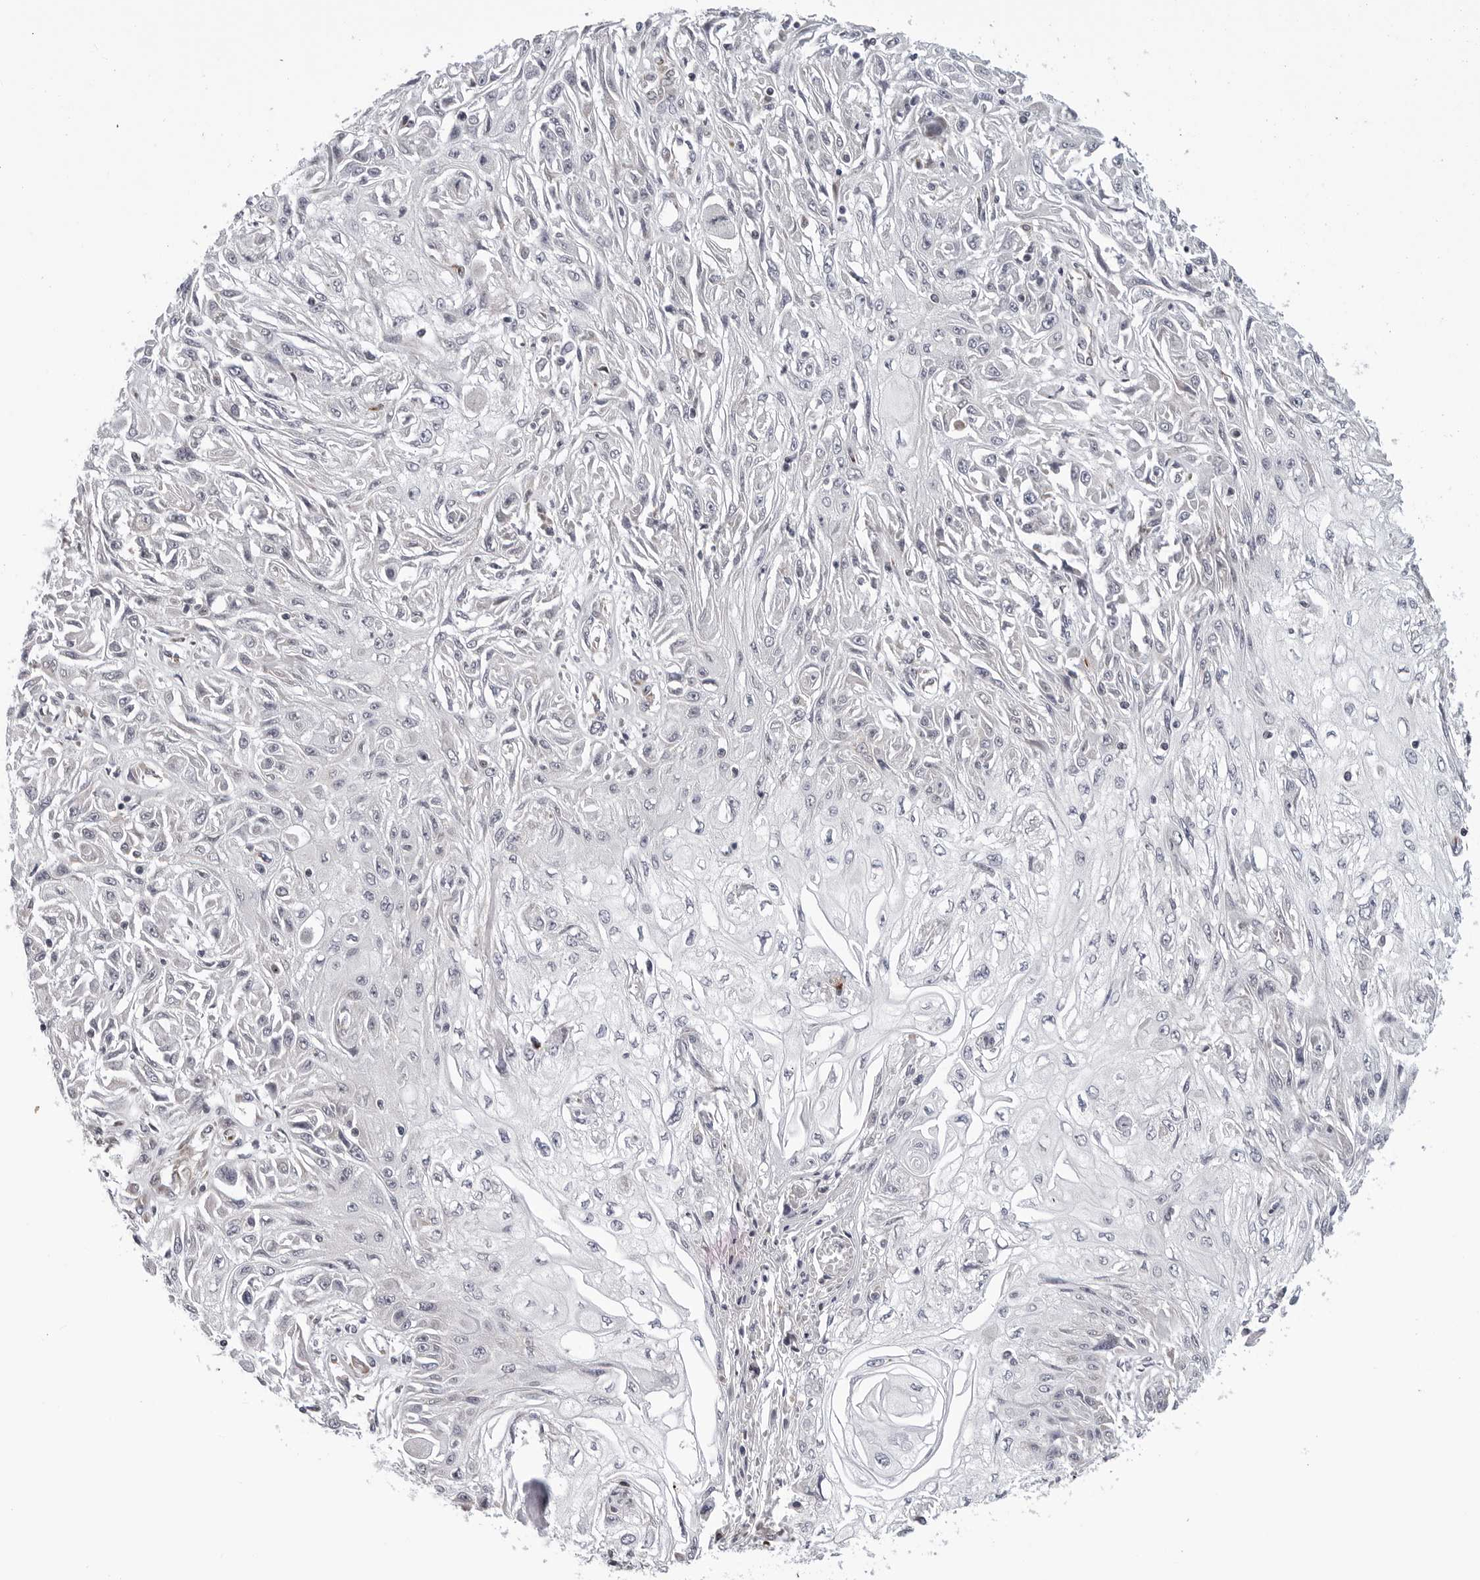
{"staining": {"intensity": "negative", "quantity": "none", "location": "none"}, "tissue": "skin cancer", "cell_type": "Tumor cells", "image_type": "cancer", "snomed": [{"axis": "morphology", "description": "Squamous cell carcinoma, NOS"}, {"axis": "morphology", "description": "Squamous cell carcinoma, metastatic, NOS"}, {"axis": "topography", "description": "Skin"}, {"axis": "topography", "description": "Lymph node"}], "caption": "This is an immunohistochemistry micrograph of human skin cancer. There is no expression in tumor cells.", "gene": "CDK20", "patient": {"sex": "male", "age": 75}}